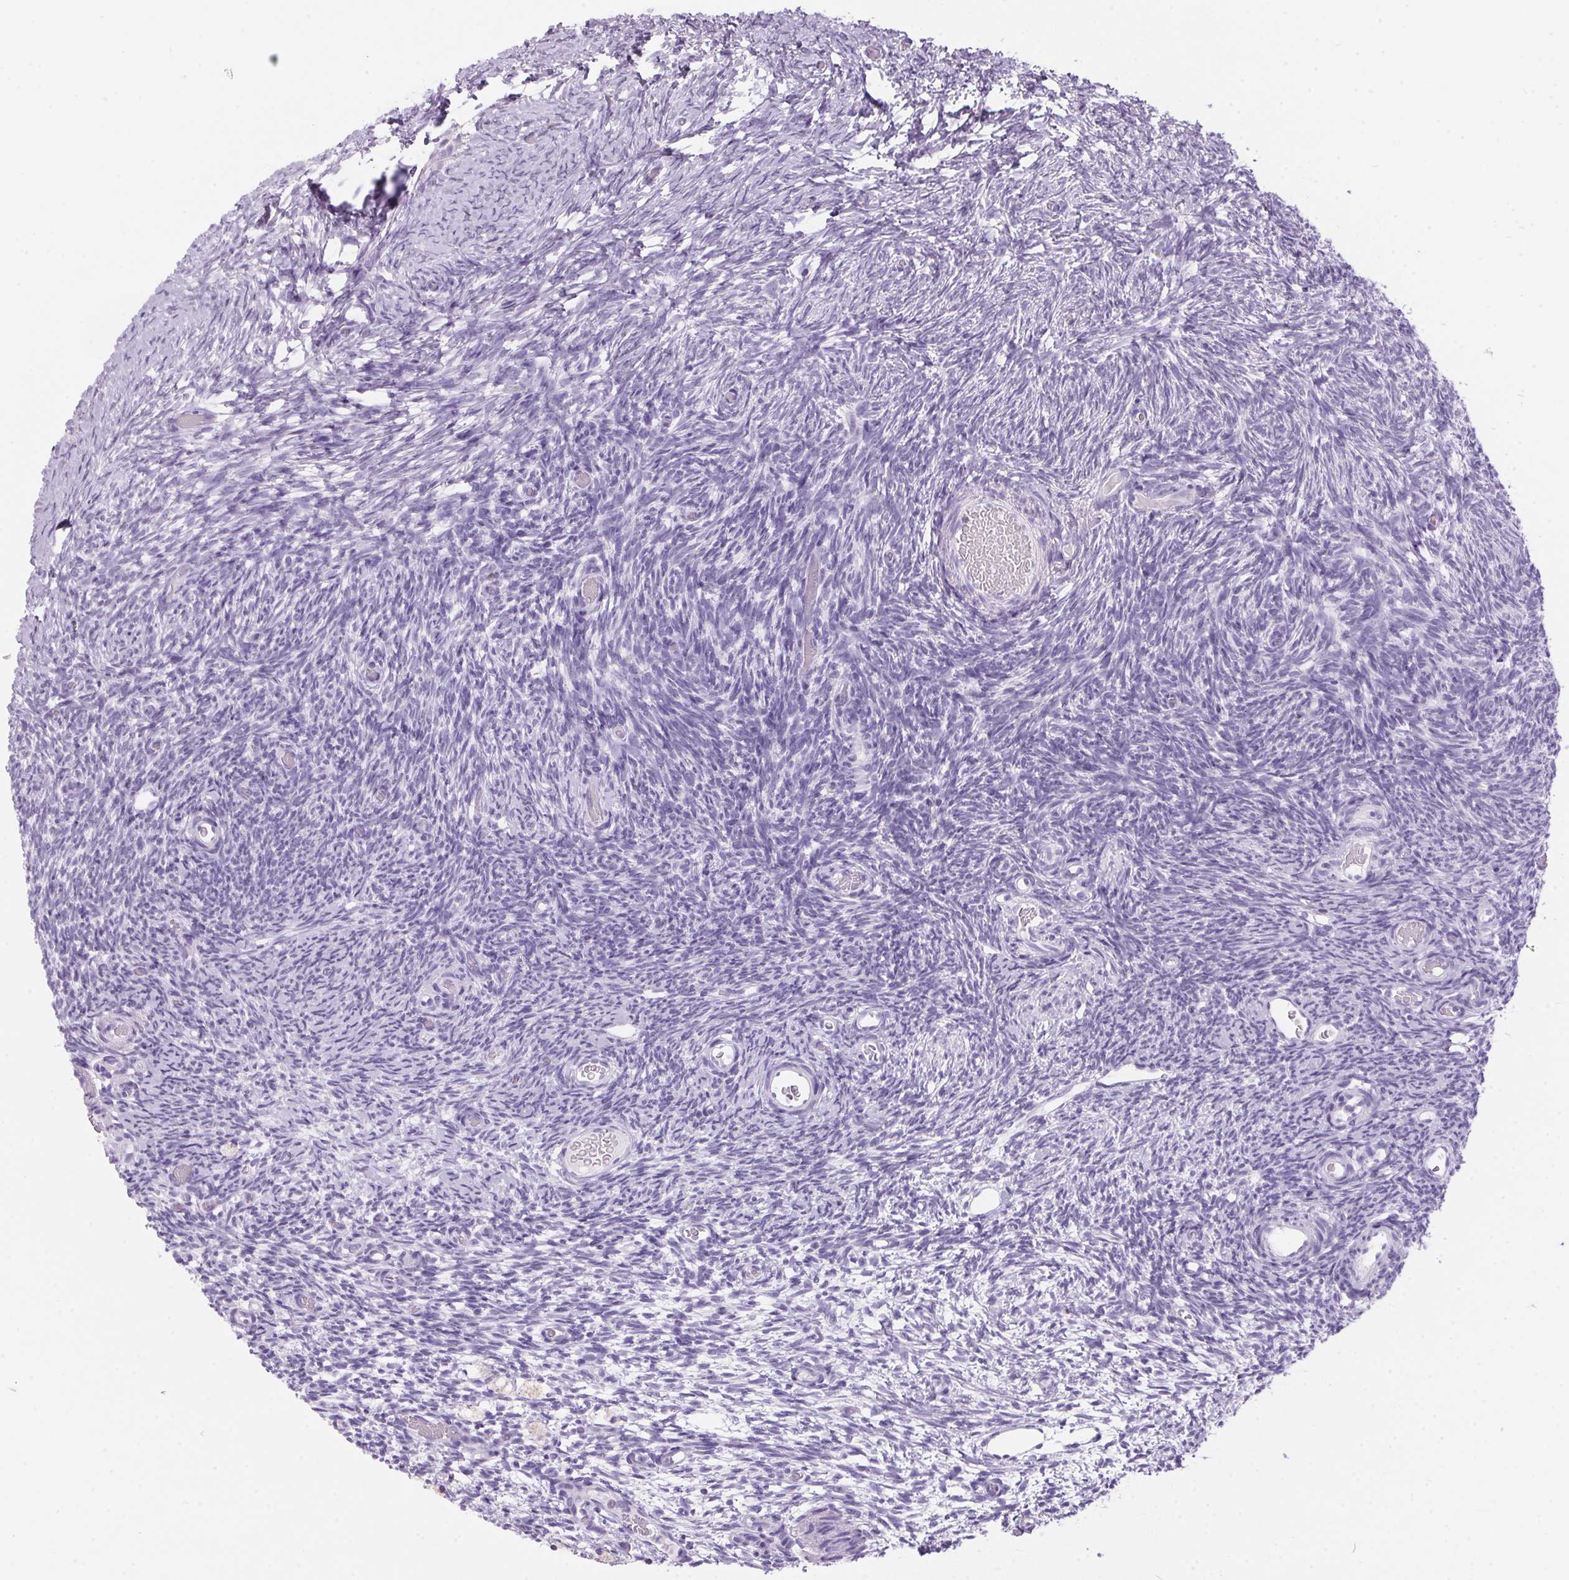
{"staining": {"intensity": "negative", "quantity": "none", "location": "none"}, "tissue": "ovary", "cell_type": "Follicle cells", "image_type": "normal", "snomed": [{"axis": "morphology", "description": "Normal tissue, NOS"}, {"axis": "topography", "description": "Ovary"}], "caption": "High magnification brightfield microscopy of normal ovary stained with DAB (brown) and counterstained with hematoxylin (blue): follicle cells show no significant positivity. (DAB IHC visualized using brightfield microscopy, high magnification).", "gene": "S100A2", "patient": {"sex": "female", "age": 39}}